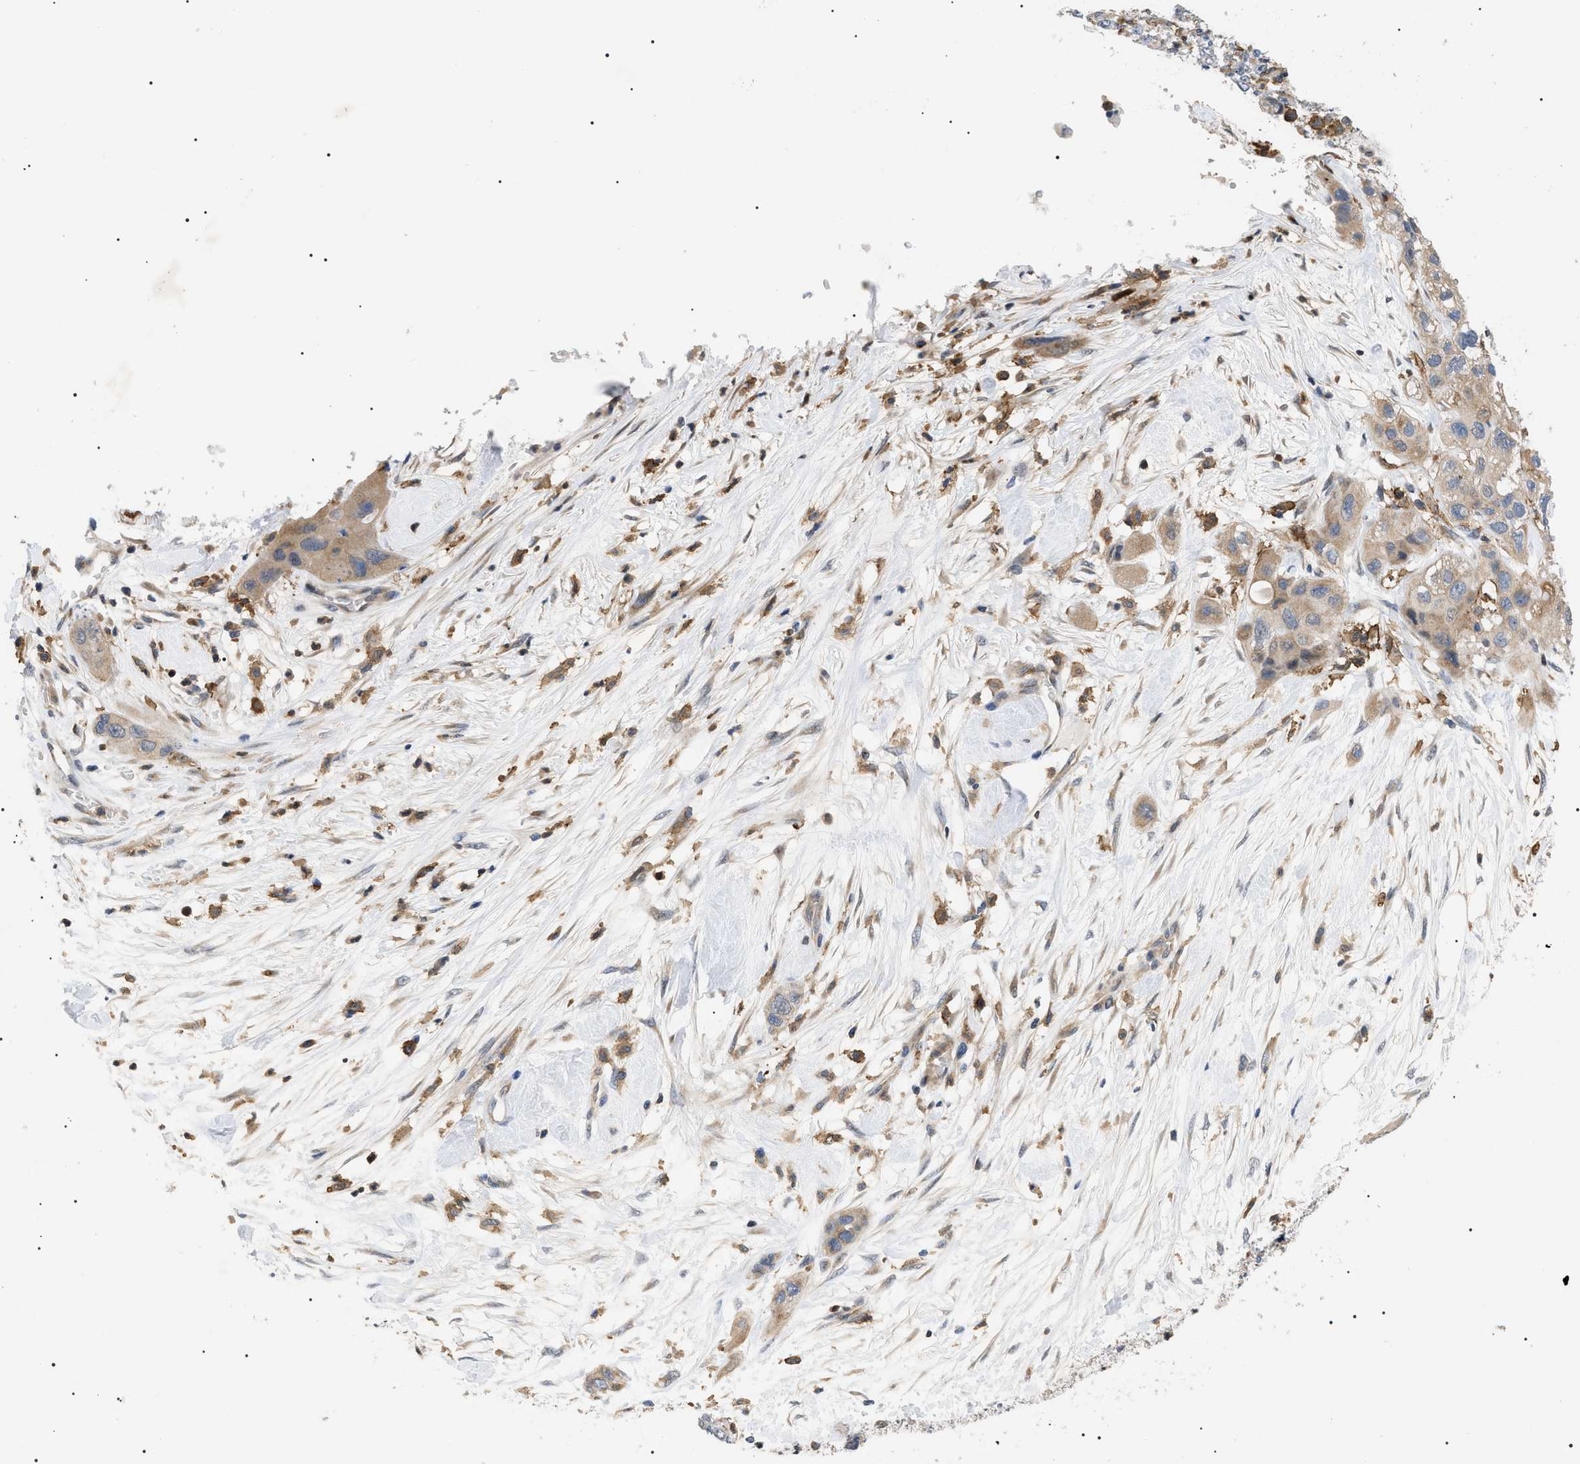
{"staining": {"intensity": "moderate", "quantity": ">75%", "location": "cytoplasmic/membranous"}, "tissue": "pancreatic cancer", "cell_type": "Tumor cells", "image_type": "cancer", "snomed": [{"axis": "morphology", "description": "Adenocarcinoma, NOS"}, {"axis": "topography", "description": "Pancreas"}], "caption": "Pancreatic cancer stained with a brown dye shows moderate cytoplasmic/membranous positive expression in about >75% of tumor cells.", "gene": "CD300A", "patient": {"sex": "female", "age": 71}}